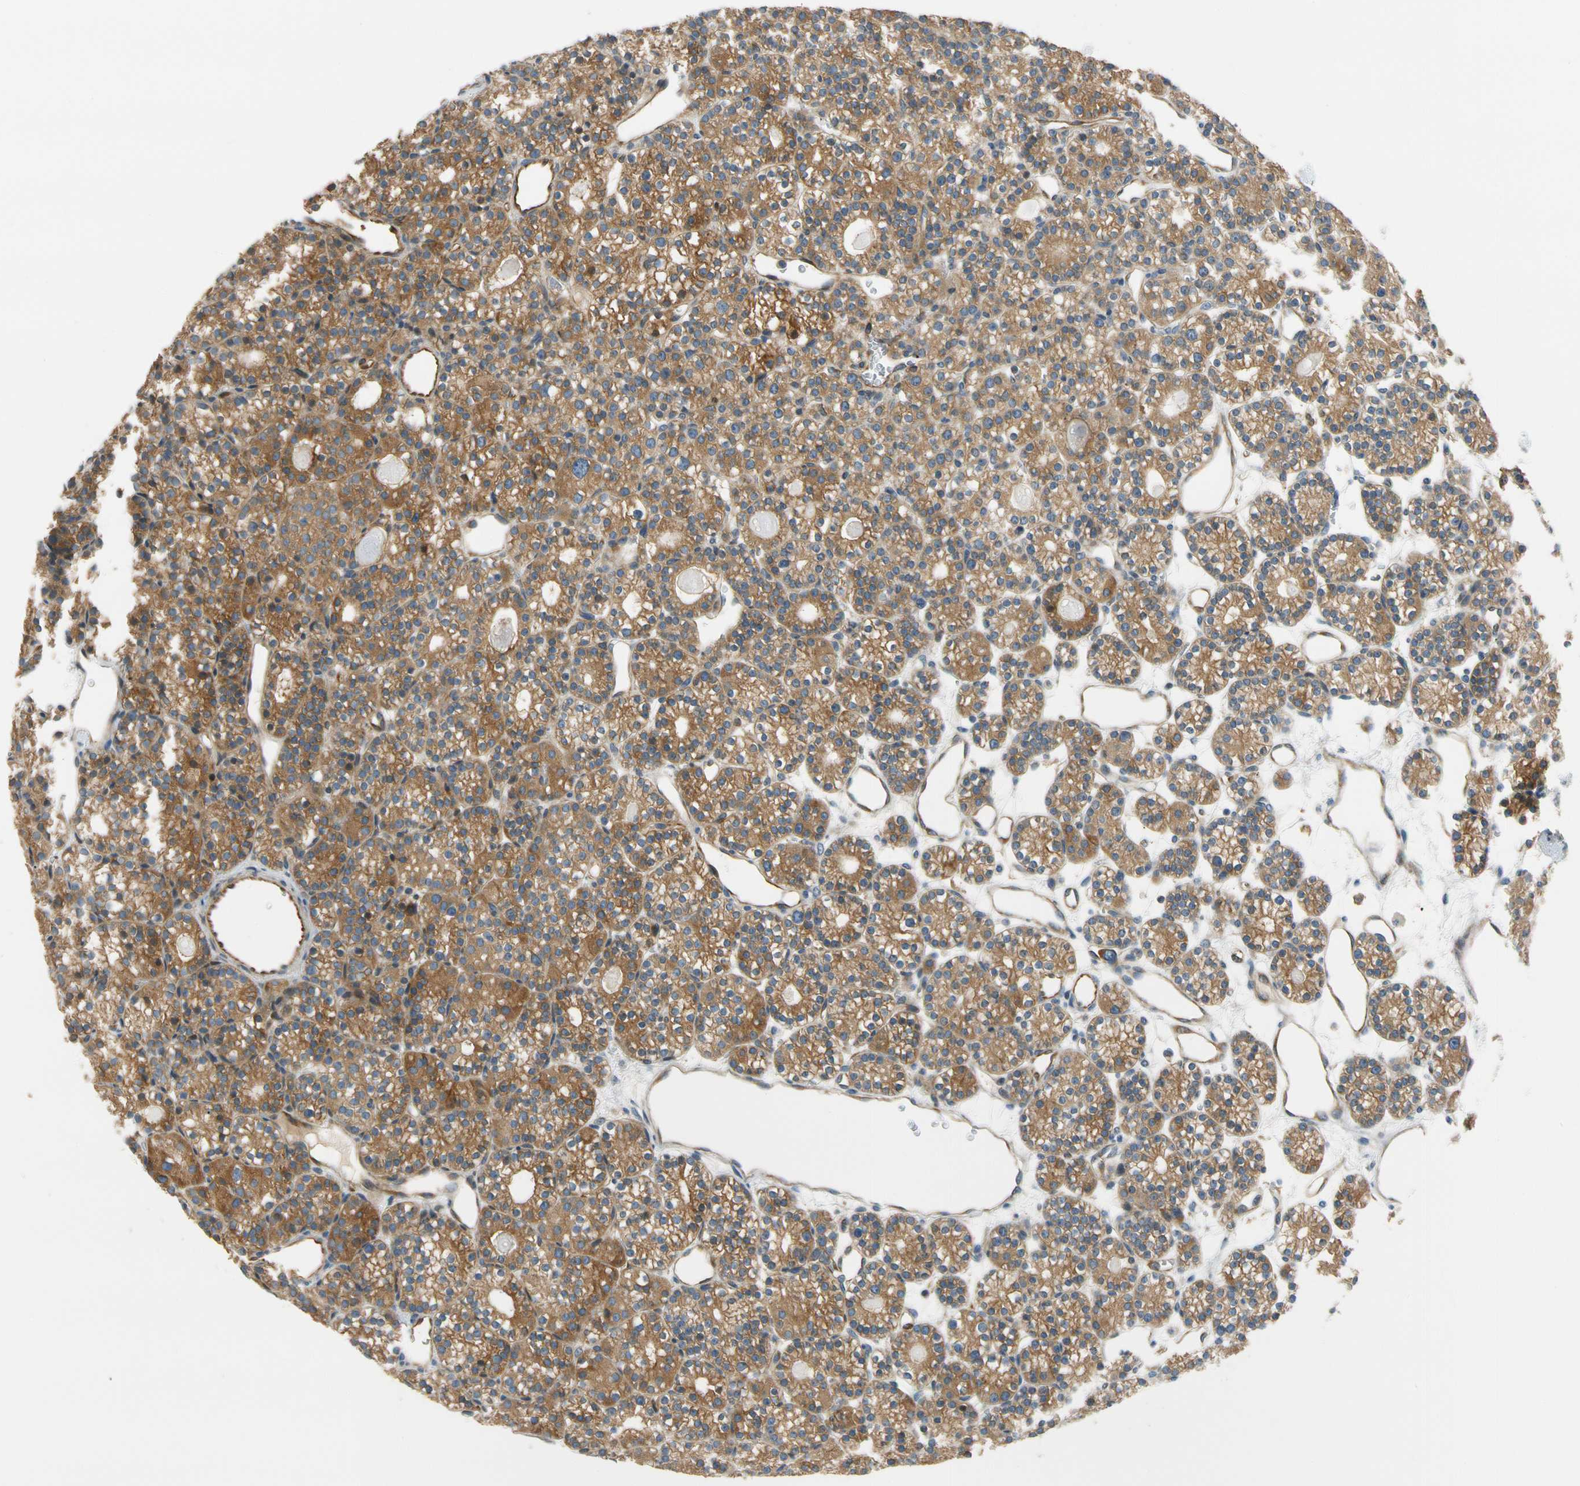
{"staining": {"intensity": "moderate", "quantity": ">75%", "location": "cytoplasmic/membranous"}, "tissue": "parathyroid gland", "cell_type": "Glandular cells", "image_type": "normal", "snomed": [{"axis": "morphology", "description": "Normal tissue, NOS"}, {"axis": "topography", "description": "Parathyroid gland"}], "caption": "IHC image of normal parathyroid gland: human parathyroid gland stained using immunohistochemistry demonstrates medium levels of moderate protein expression localized specifically in the cytoplasmic/membranous of glandular cells, appearing as a cytoplasmic/membranous brown color.", "gene": "PARP14", "patient": {"sex": "female", "age": 64}}